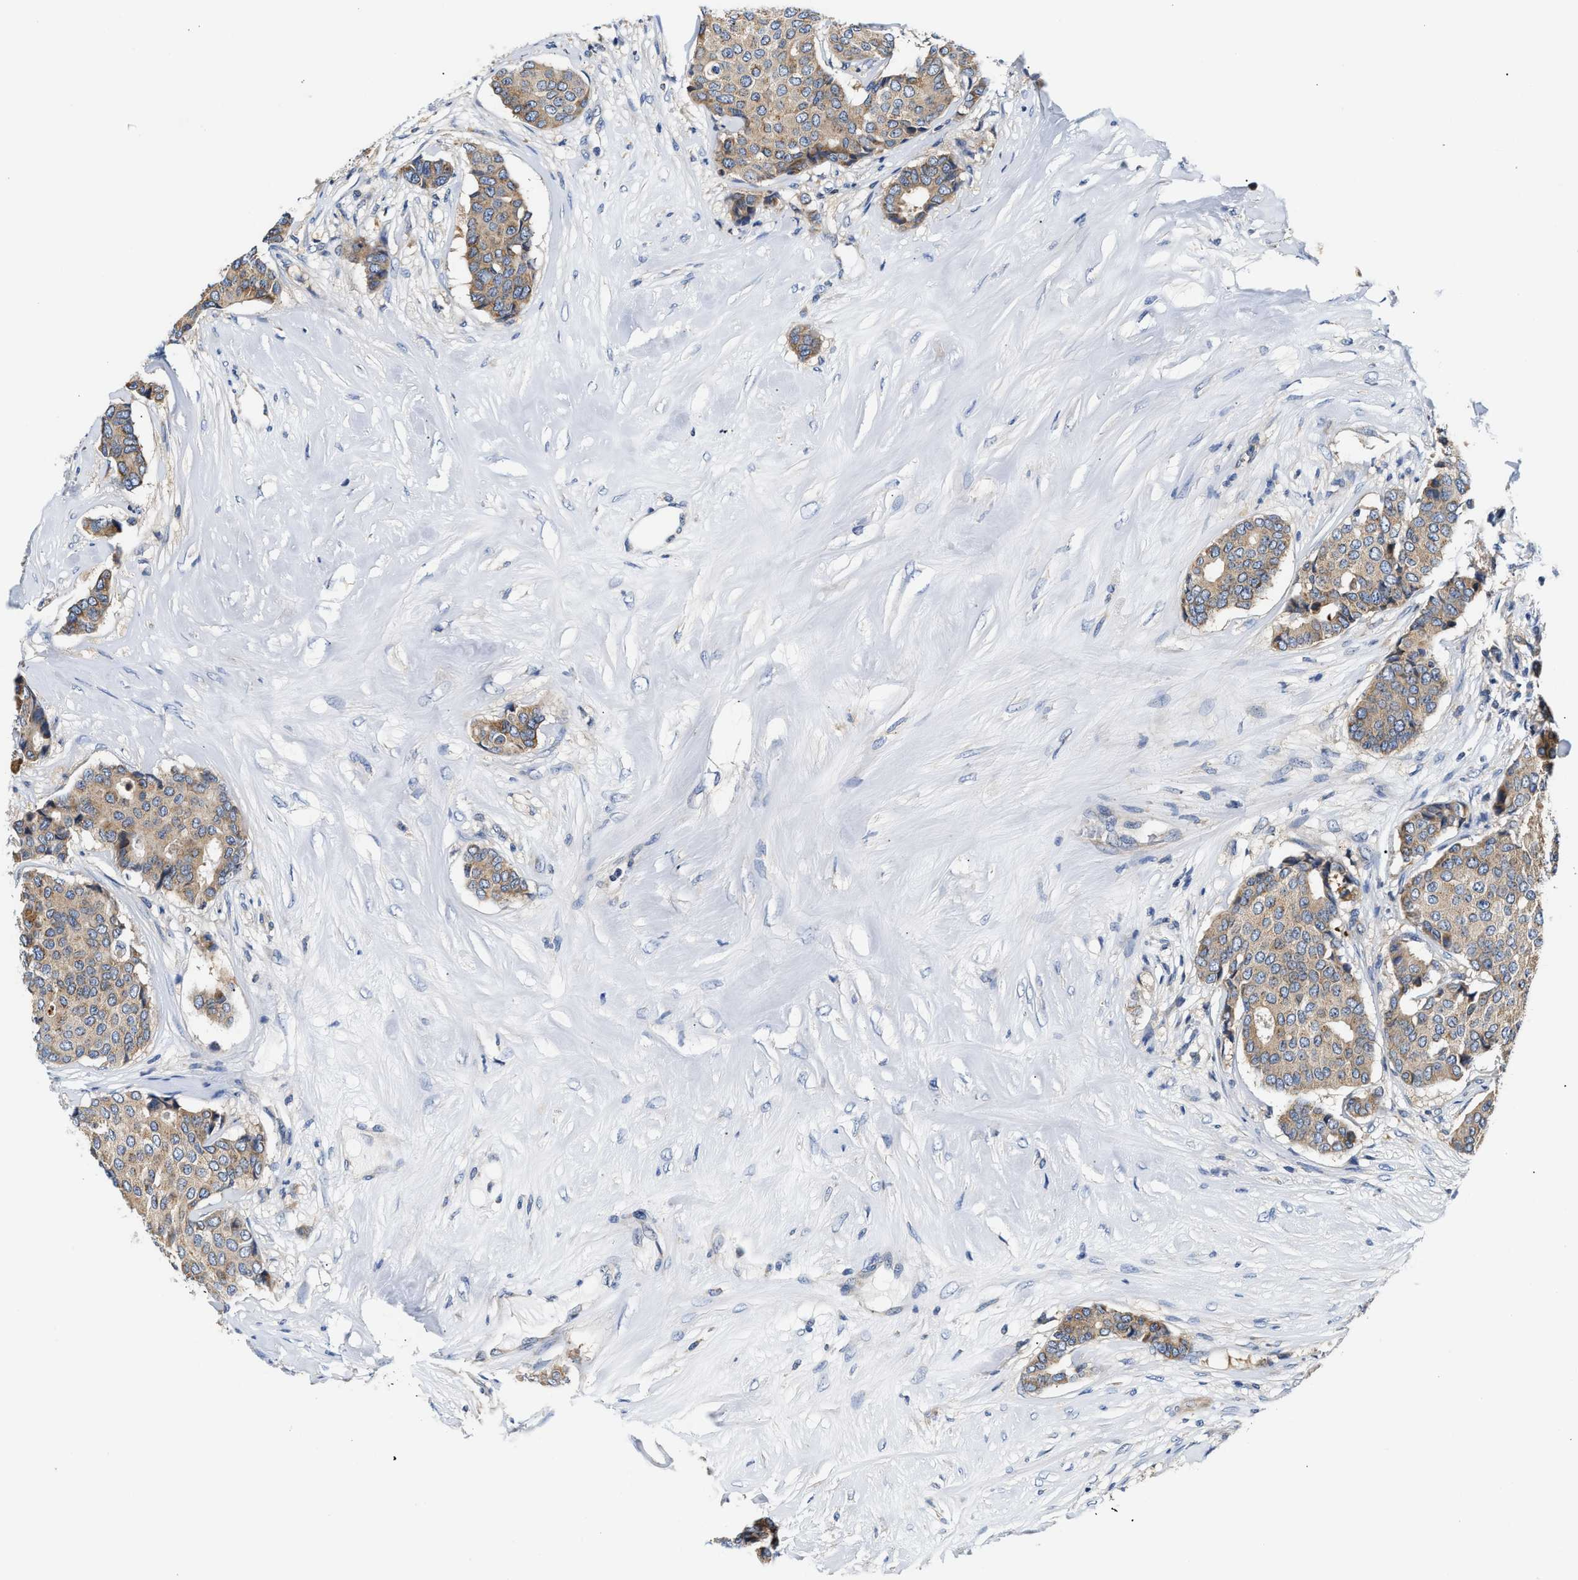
{"staining": {"intensity": "weak", "quantity": ">75%", "location": "cytoplasmic/membranous"}, "tissue": "breast cancer", "cell_type": "Tumor cells", "image_type": "cancer", "snomed": [{"axis": "morphology", "description": "Duct carcinoma"}, {"axis": "topography", "description": "Breast"}], "caption": "Brown immunohistochemical staining in human breast cancer demonstrates weak cytoplasmic/membranous positivity in about >75% of tumor cells.", "gene": "FAM185A", "patient": {"sex": "female", "age": 75}}